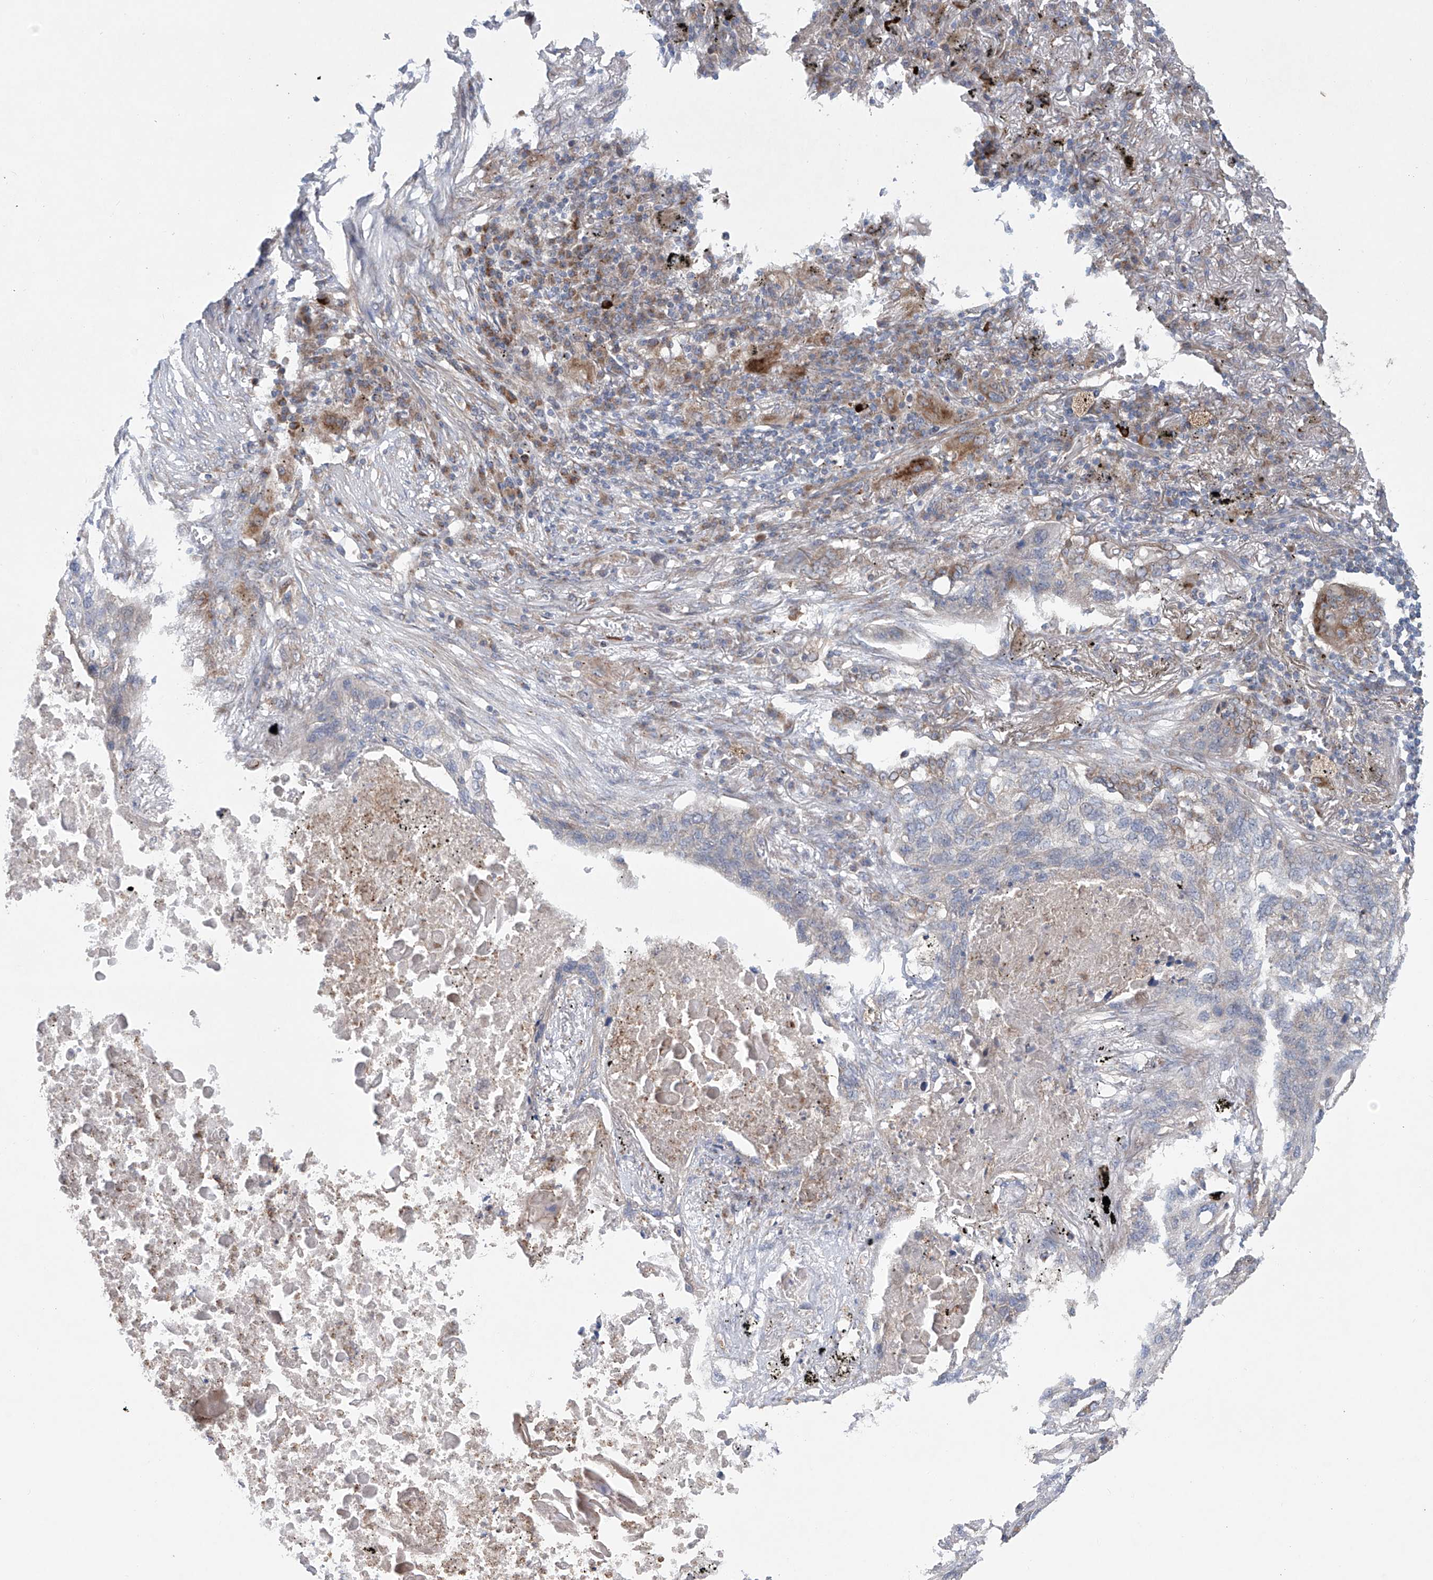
{"staining": {"intensity": "negative", "quantity": "none", "location": "none"}, "tissue": "lung cancer", "cell_type": "Tumor cells", "image_type": "cancer", "snomed": [{"axis": "morphology", "description": "Squamous cell carcinoma, NOS"}, {"axis": "topography", "description": "Lung"}], "caption": "Immunohistochemistry photomicrograph of human lung cancer stained for a protein (brown), which displays no staining in tumor cells.", "gene": "KLC4", "patient": {"sex": "female", "age": 63}}